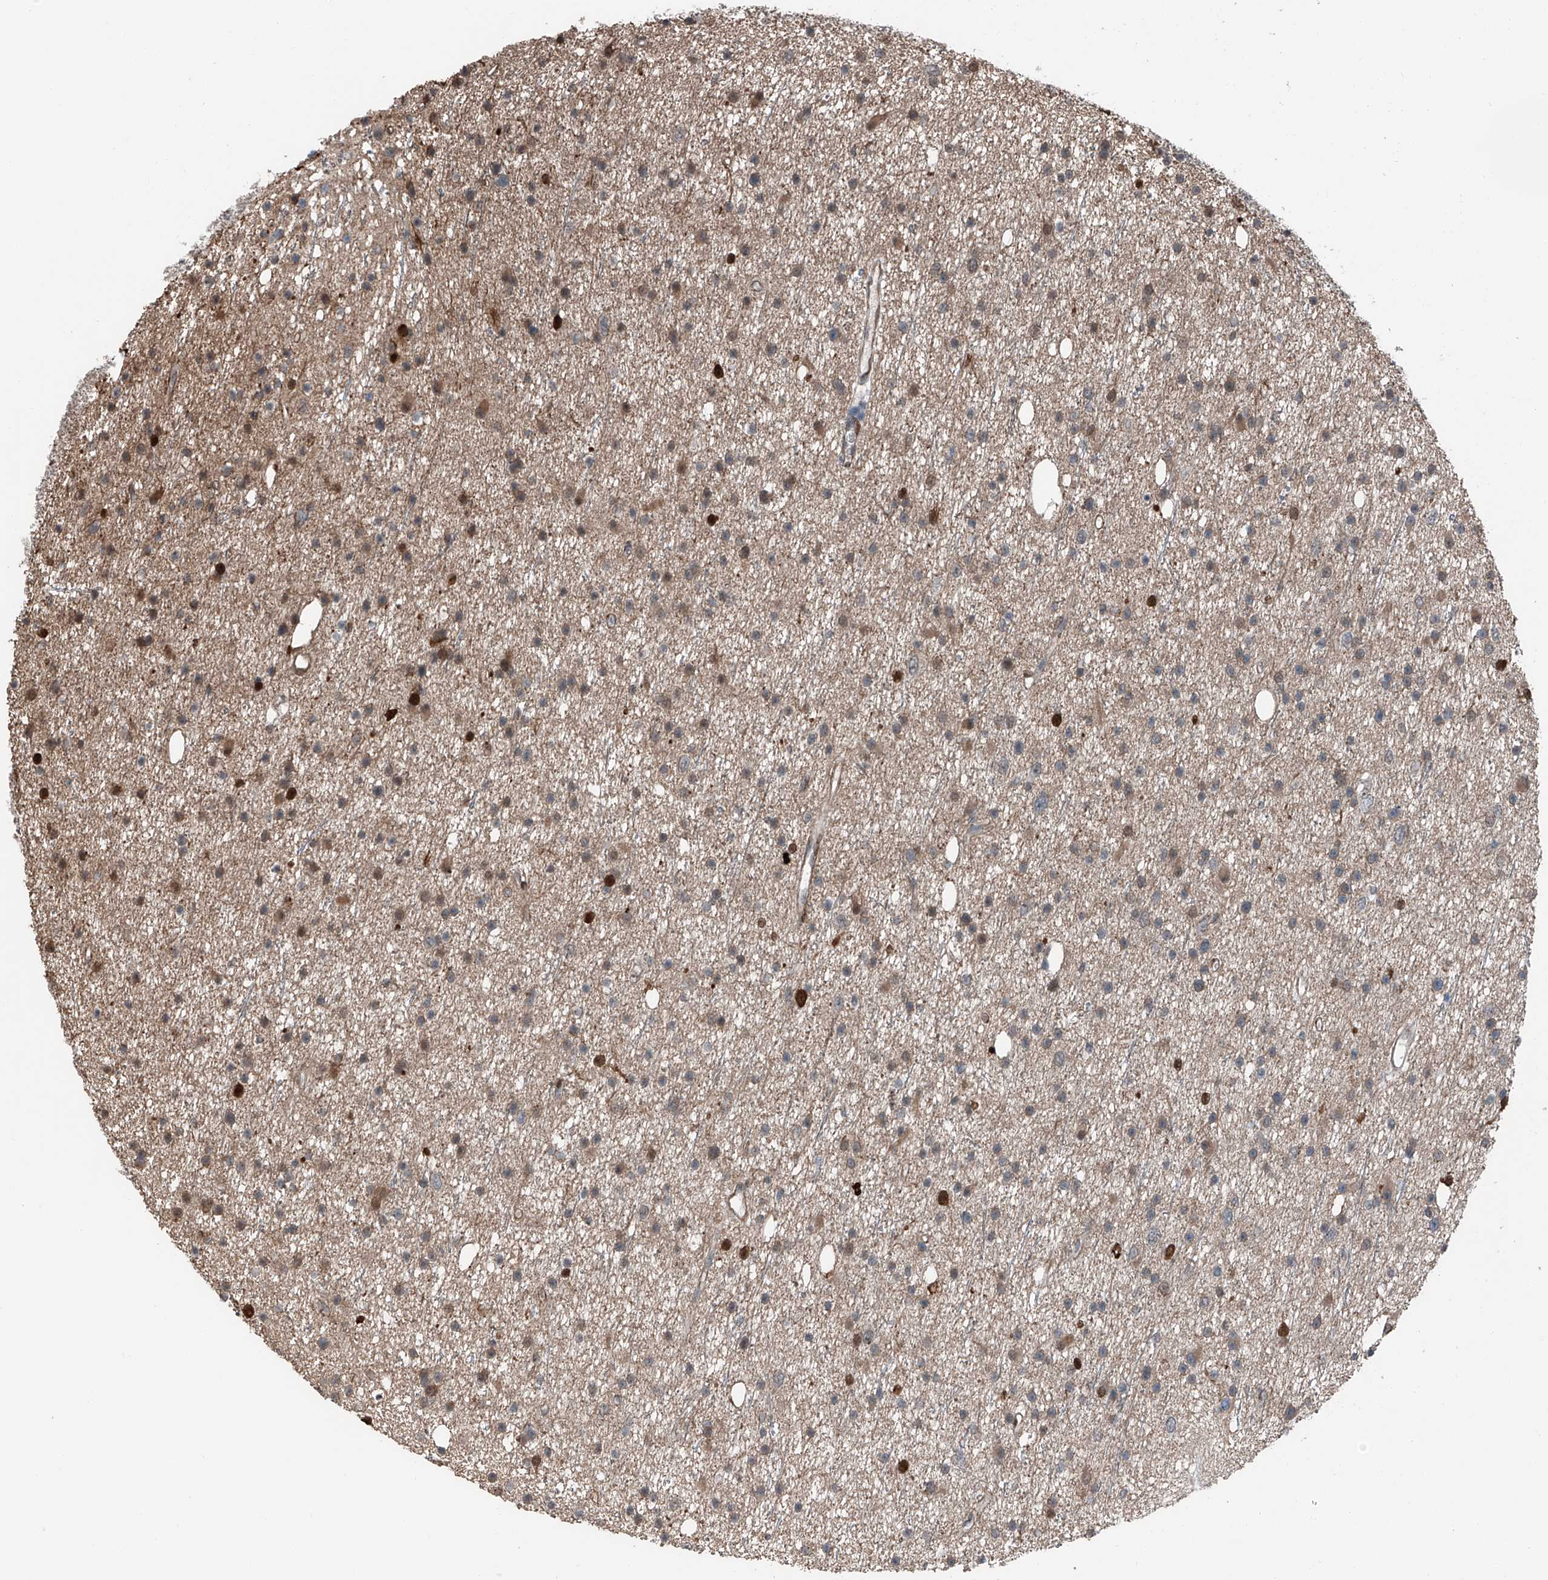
{"staining": {"intensity": "moderate", "quantity": "<25%", "location": "cytoplasmic/membranous,nuclear"}, "tissue": "glioma", "cell_type": "Tumor cells", "image_type": "cancer", "snomed": [{"axis": "morphology", "description": "Glioma, malignant, Low grade"}, {"axis": "topography", "description": "Cerebral cortex"}], "caption": "Low-grade glioma (malignant) was stained to show a protein in brown. There is low levels of moderate cytoplasmic/membranous and nuclear staining in approximately <25% of tumor cells. Immunohistochemistry stains the protein in brown and the nuclei are stained blue.", "gene": "HSPA6", "patient": {"sex": "female", "age": 39}}